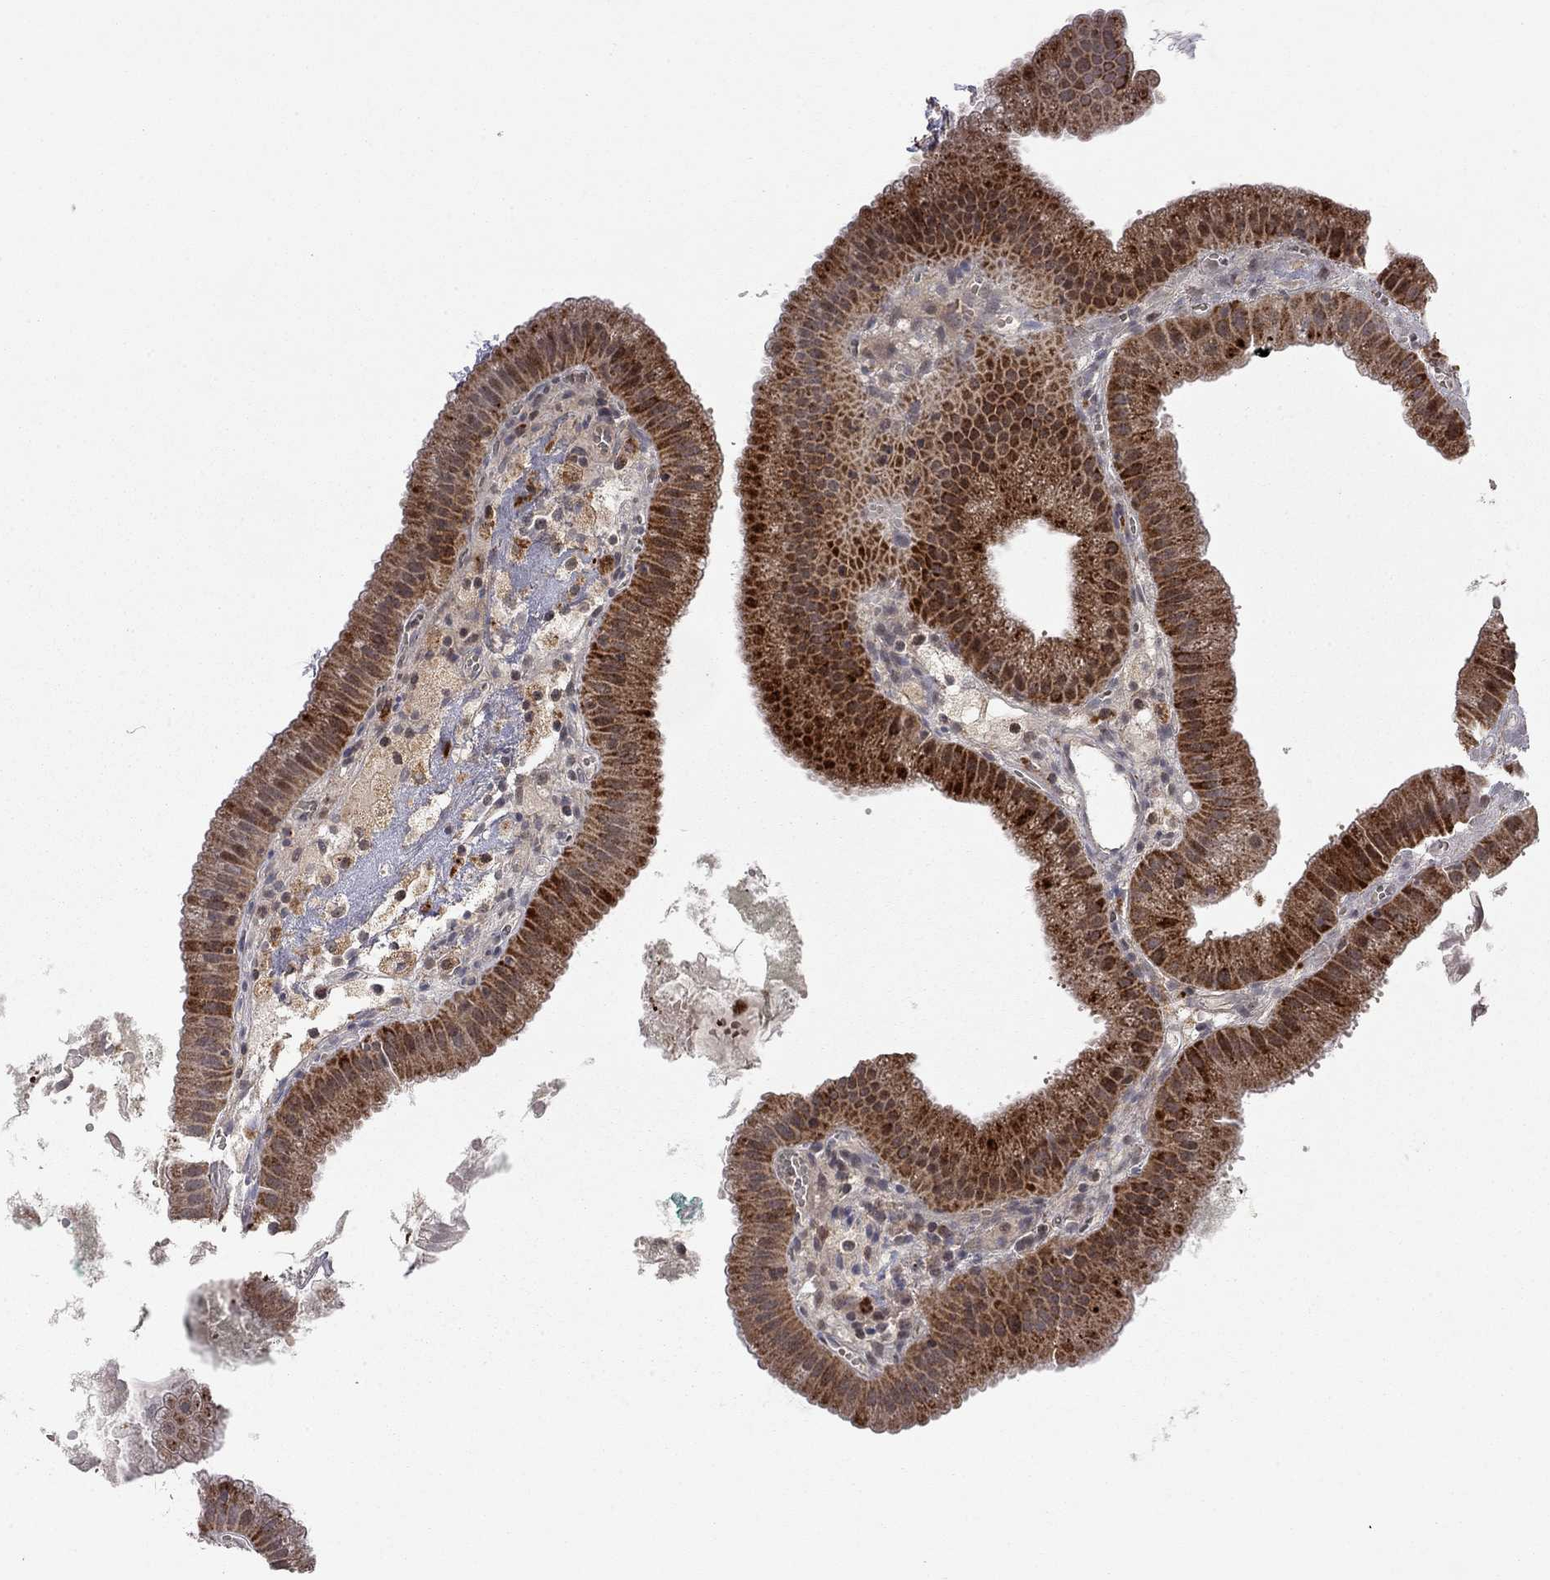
{"staining": {"intensity": "strong", "quantity": ">75%", "location": "cytoplasmic/membranous"}, "tissue": "gallbladder", "cell_type": "Glandular cells", "image_type": "normal", "snomed": [{"axis": "morphology", "description": "Normal tissue, NOS"}, {"axis": "topography", "description": "Gallbladder"}], "caption": "DAB immunohistochemical staining of normal gallbladder displays strong cytoplasmic/membranous protein expression in approximately >75% of glandular cells.", "gene": "IDS", "patient": {"sex": "male", "age": 67}}